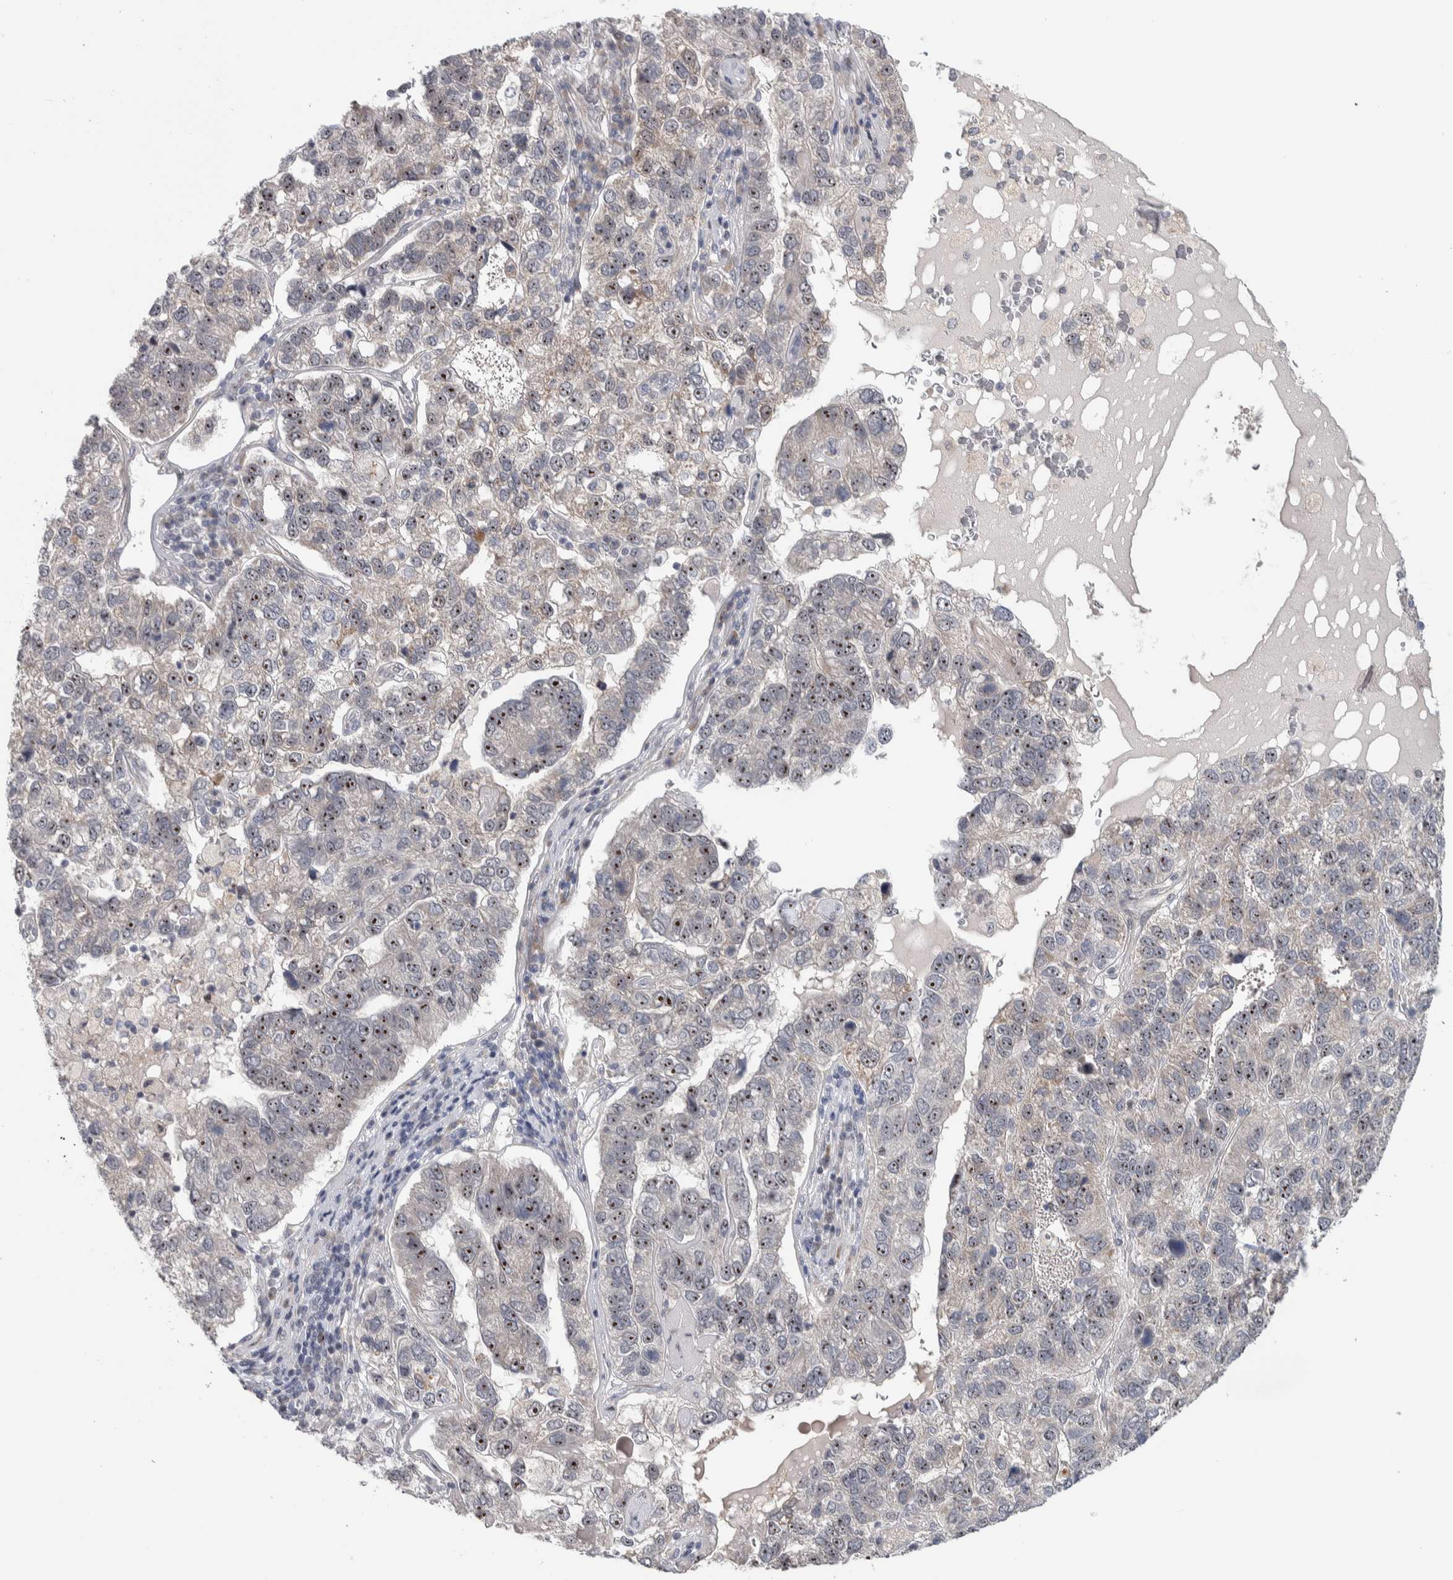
{"staining": {"intensity": "strong", "quantity": "25%-75%", "location": "nuclear"}, "tissue": "pancreatic cancer", "cell_type": "Tumor cells", "image_type": "cancer", "snomed": [{"axis": "morphology", "description": "Adenocarcinoma, NOS"}, {"axis": "topography", "description": "Pancreas"}], "caption": "Human pancreatic cancer (adenocarcinoma) stained with a brown dye displays strong nuclear positive expression in about 25%-75% of tumor cells.", "gene": "PRRG4", "patient": {"sex": "female", "age": 61}}